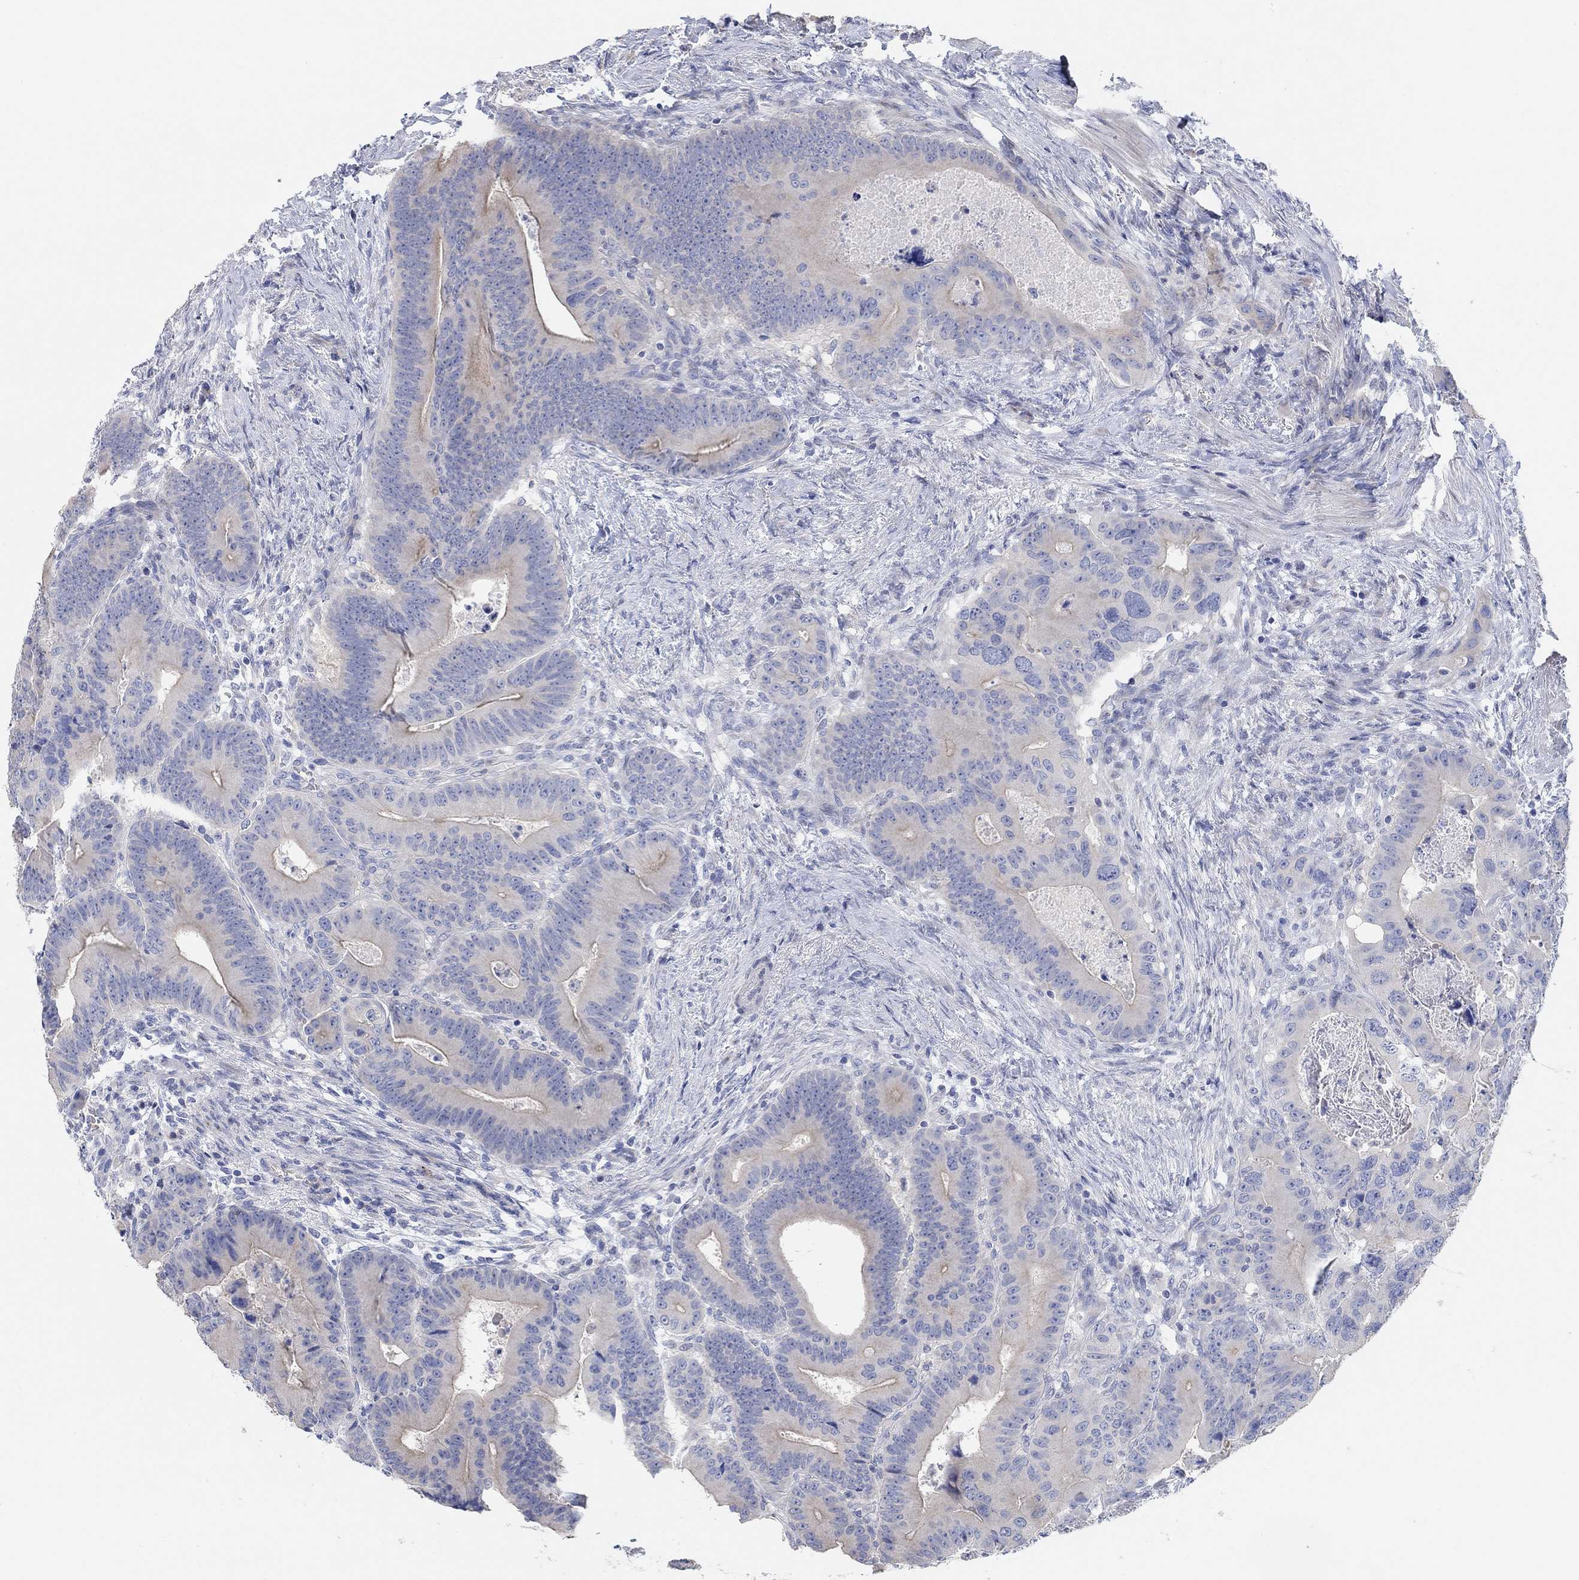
{"staining": {"intensity": "moderate", "quantity": "<25%", "location": "cytoplasmic/membranous"}, "tissue": "colorectal cancer", "cell_type": "Tumor cells", "image_type": "cancer", "snomed": [{"axis": "morphology", "description": "Adenocarcinoma, NOS"}, {"axis": "topography", "description": "Rectum"}], "caption": "Adenocarcinoma (colorectal) was stained to show a protein in brown. There is low levels of moderate cytoplasmic/membranous positivity in about <25% of tumor cells. (DAB (3,3'-diaminobenzidine) = brown stain, brightfield microscopy at high magnification).", "gene": "NLRP14", "patient": {"sex": "male", "age": 64}}